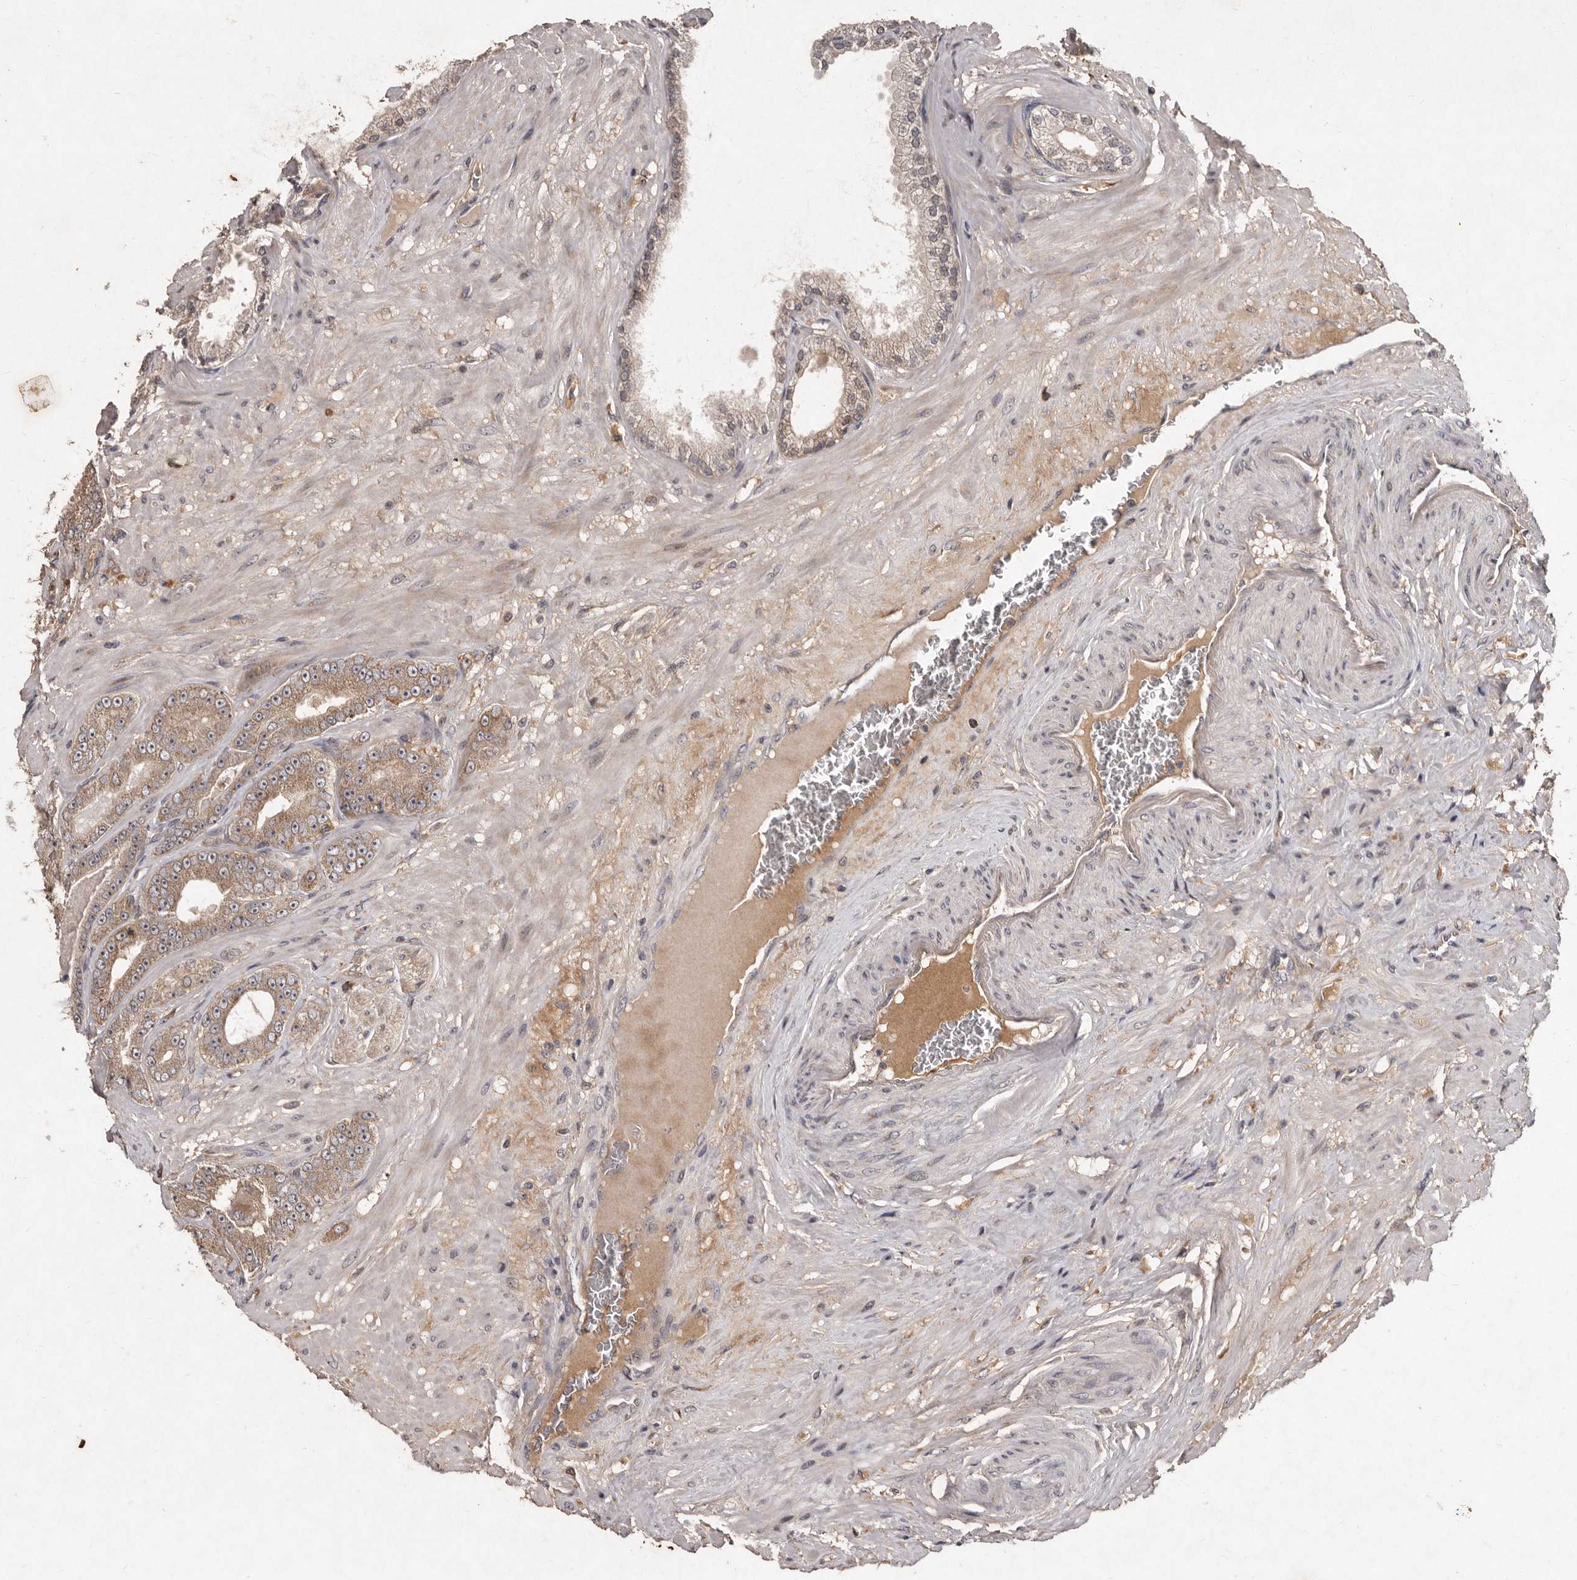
{"staining": {"intensity": "moderate", "quantity": ">75%", "location": "cytoplasmic/membranous"}, "tissue": "prostate cancer", "cell_type": "Tumor cells", "image_type": "cancer", "snomed": [{"axis": "morphology", "description": "Adenocarcinoma, Low grade"}, {"axis": "topography", "description": "Prostate"}], "caption": "This photomicrograph exhibits prostate adenocarcinoma (low-grade) stained with immunohistochemistry to label a protein in brown. The cytoplasmic/membranous of tumor cells show moderate positivity for the protein. Nuclei are counter-stained blue.", "gene": "FLAD1", "patient": {"sex": "male", "age": 63}}